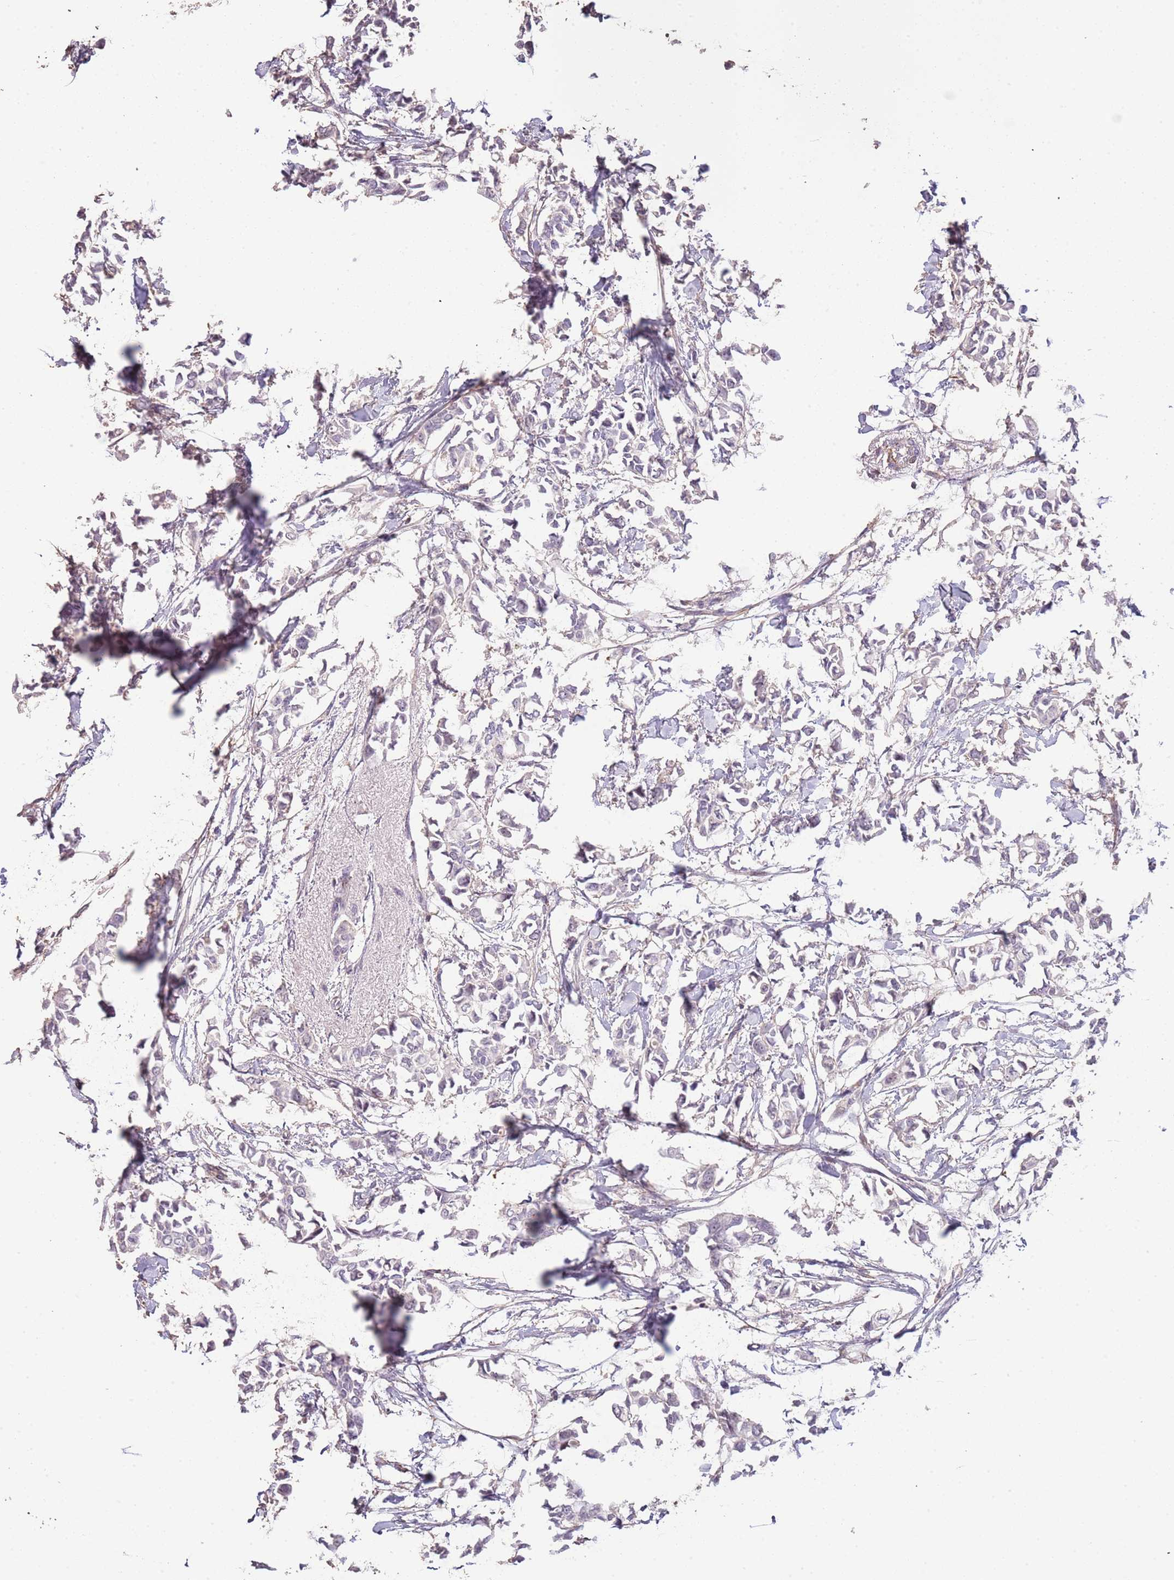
{"staining": {"intensity": "negative", "quantity": "none", "location": "none"}, "tissue": "breast cancer", "cell_type": "Tumor cells", "image_type": "cancer", "snomed": [{"axis": "morphology", "description": "Duct carcinoma"}, {"axis": "topography", "description": "Breast"}], "caption": "Protein analysis of breast intraductal carcinoma displays no significant expression in tumor cells.", "gene": "ADTRP", "patient": {"sex": "female", "age": 41}}